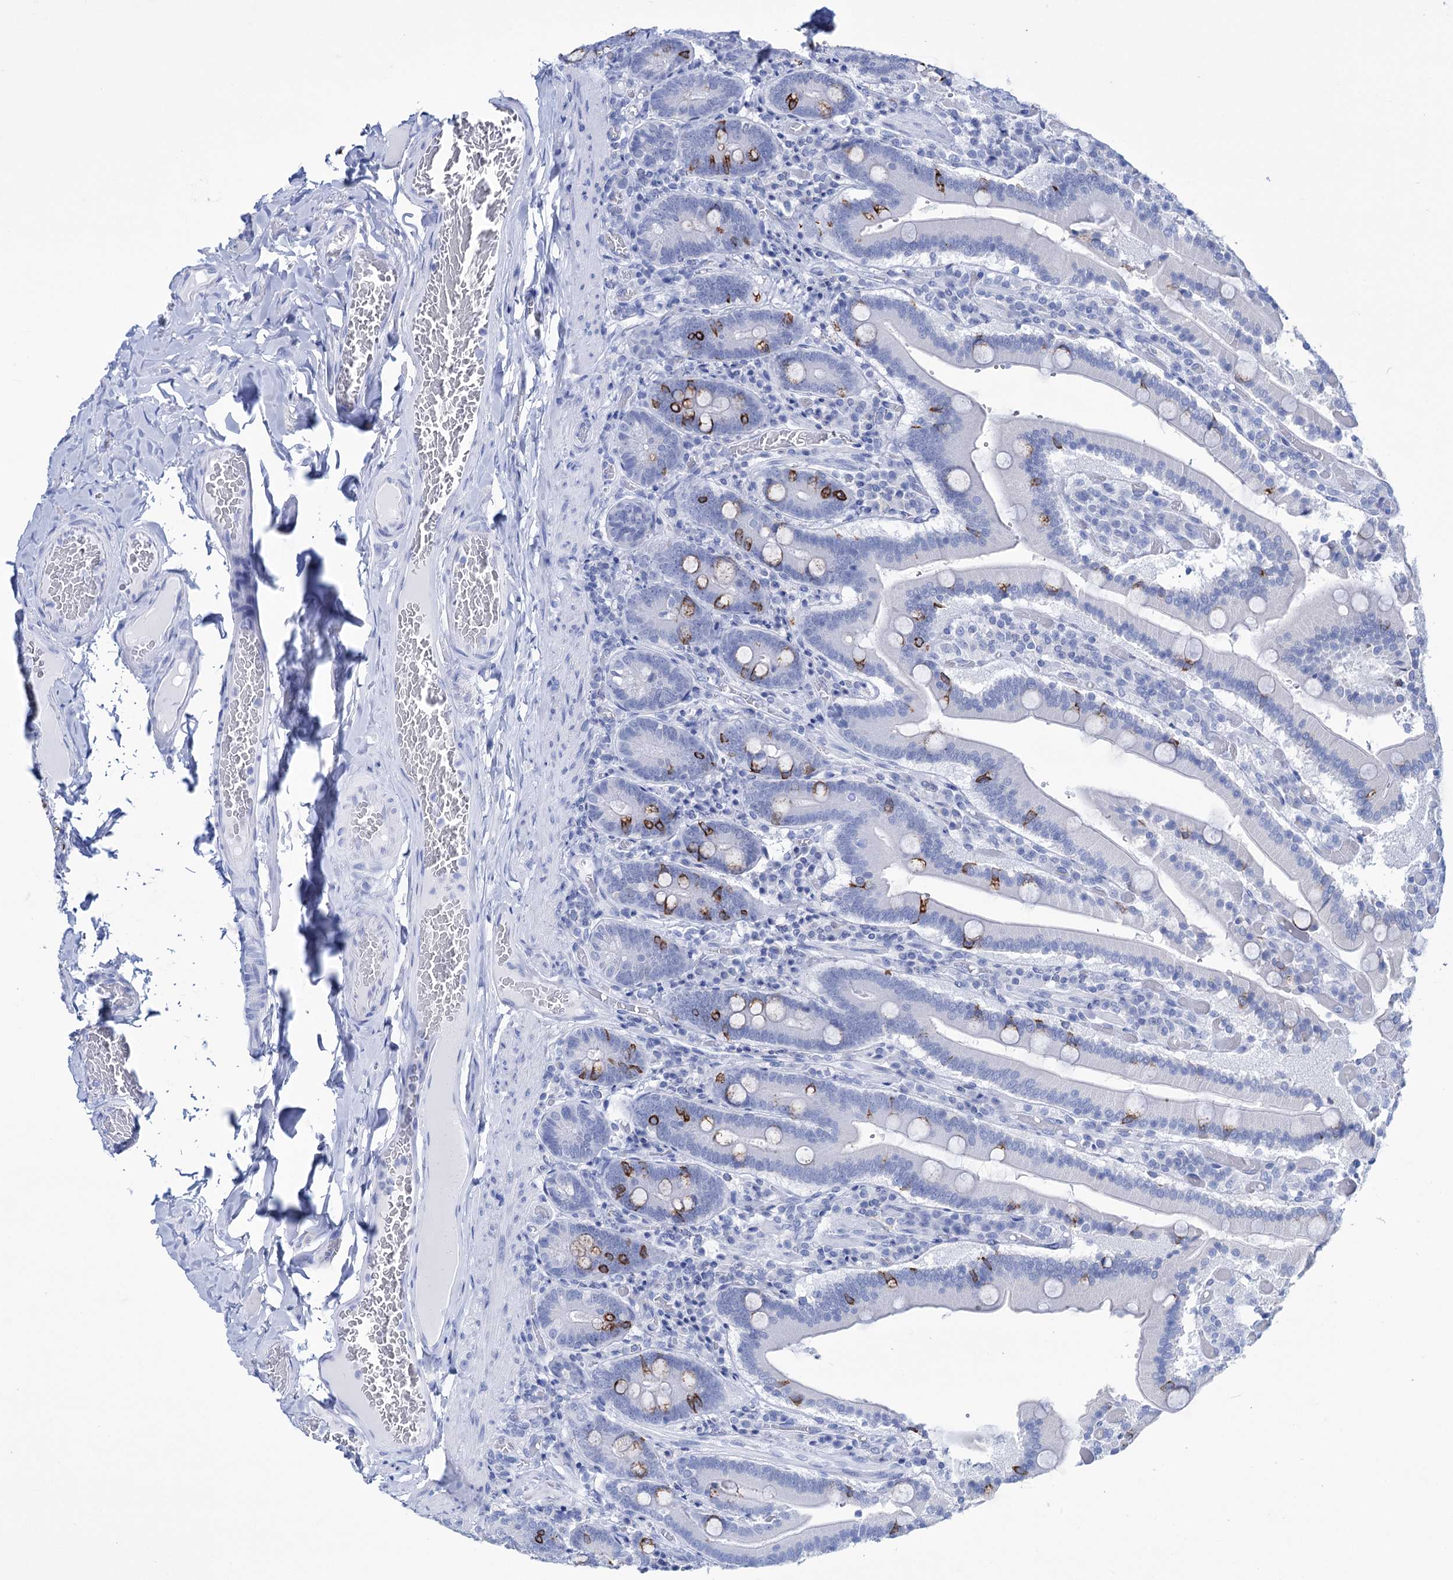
{"staining": {"intensity": "strong", "quantity": "<25%", "location": "cytoplasmic/membranous"}, "tissue": "duodenum", "cell_type": "Glandular cells", "image_type": "normal", "snomed": [{"axis": "morphology", "description": "Normal tissue, NOS"}, {"axis": "topography", "description": "Duodenum"}], "caption": "Unremarkable duodenum demonstrates strong cytoplasmic/membranous expression in approximately <25% of glandular cells, visualized by immunohistochemistry. (brown staining indicates protein expression, while blue staining denotes nuclei).", "gene": "FBXW12", "patient": {"sex": "female", "age": 62}}